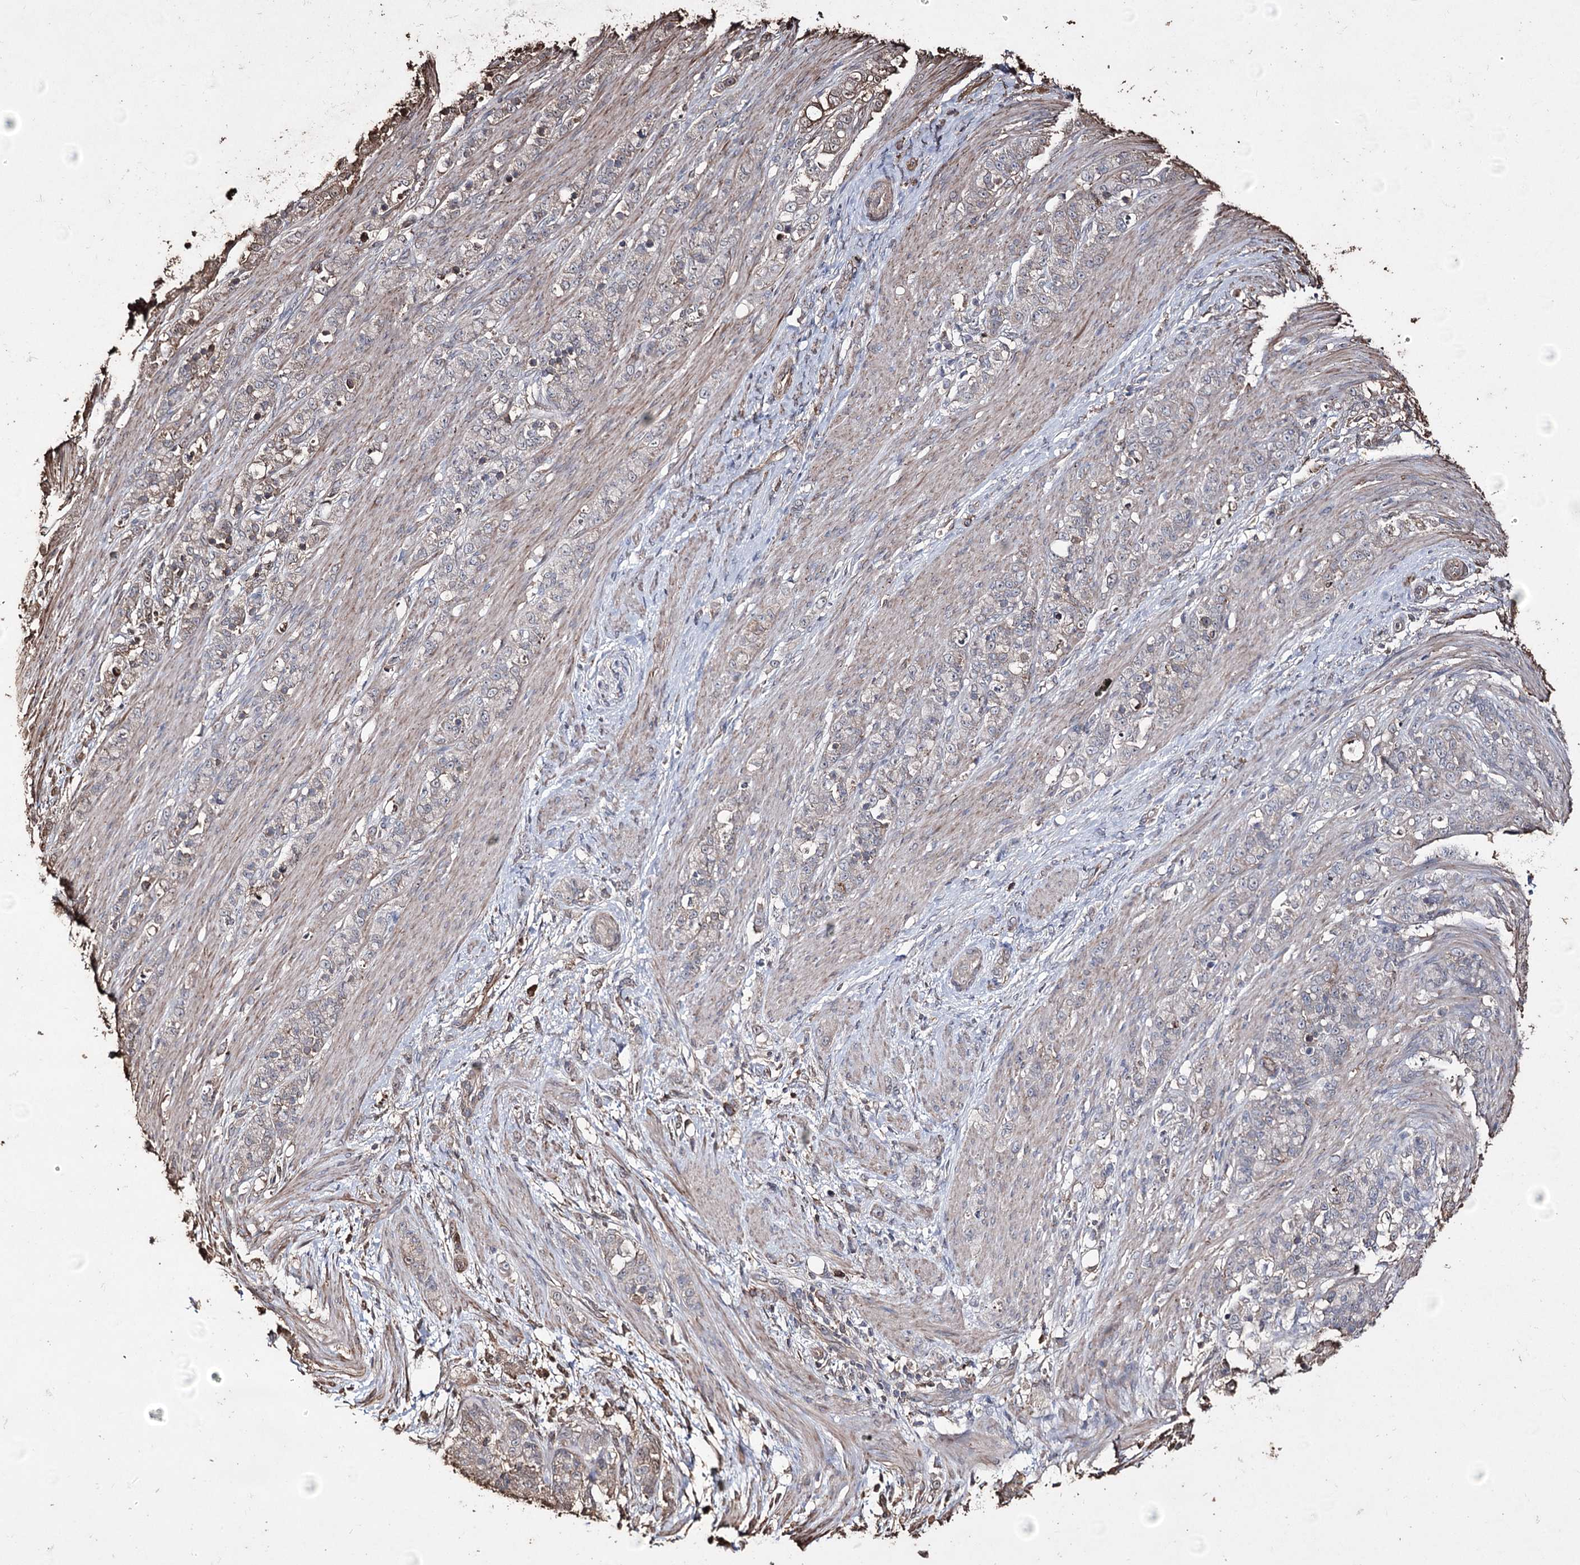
{"staining": {"intensity": "negative", "quantity": "none", "location": "none"}, "tissue": "stomach cancer", "cell_type": "Tumor cells", "image_type": "cancer", "snomed": [{"axis": "morphology", "description": "Adenocarcinoma, NOS"}, {"axis": "topography", "description": "Stomach"}], "caption": "IHC photomicrograph of neoplastic tissue: adenocarcinoma (stomach) stained with DAB exhibits no significant protein positivity in tumor cells.", "gene": "ZNF662", "patient": {"sex": "female", "age": 79}}